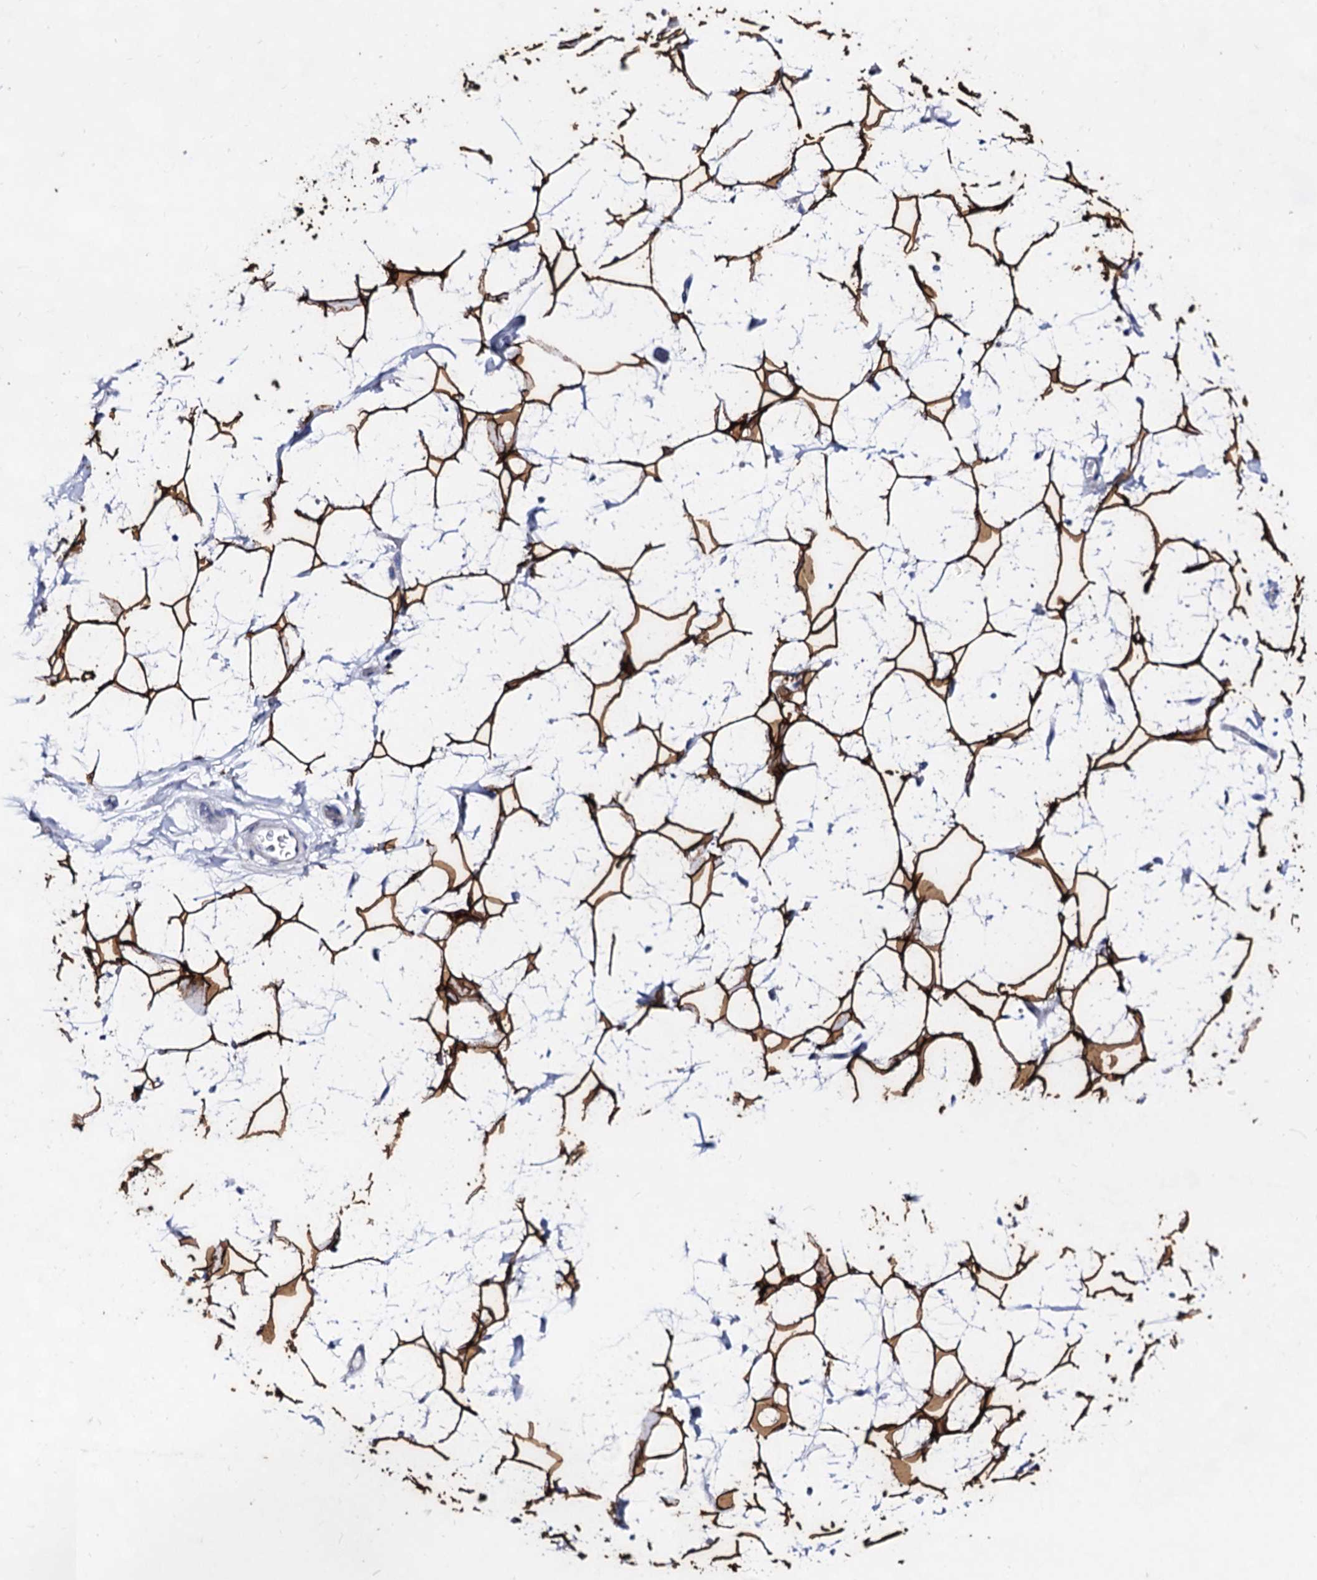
{"staining": {"intensity": "strong", "quantity": ">75%", "location": "cytoplasmic/membranous"}, "tissue": "adipose tissue", "cell_type": "Adipocytes", "image_type": "normal", "snomed": [{"axis": "morphology", "description": "Normal tissue, NOS"}, {"axis": "topography", "description": "Breast"}], "caption": "Protein expression analysis of normal human adipose tissue reveals strong cytoplasmic/membranous staining in about >75% of adipocytes.", "gene": "PLIN1", "patient": {"sex": "female", "age": 26}}